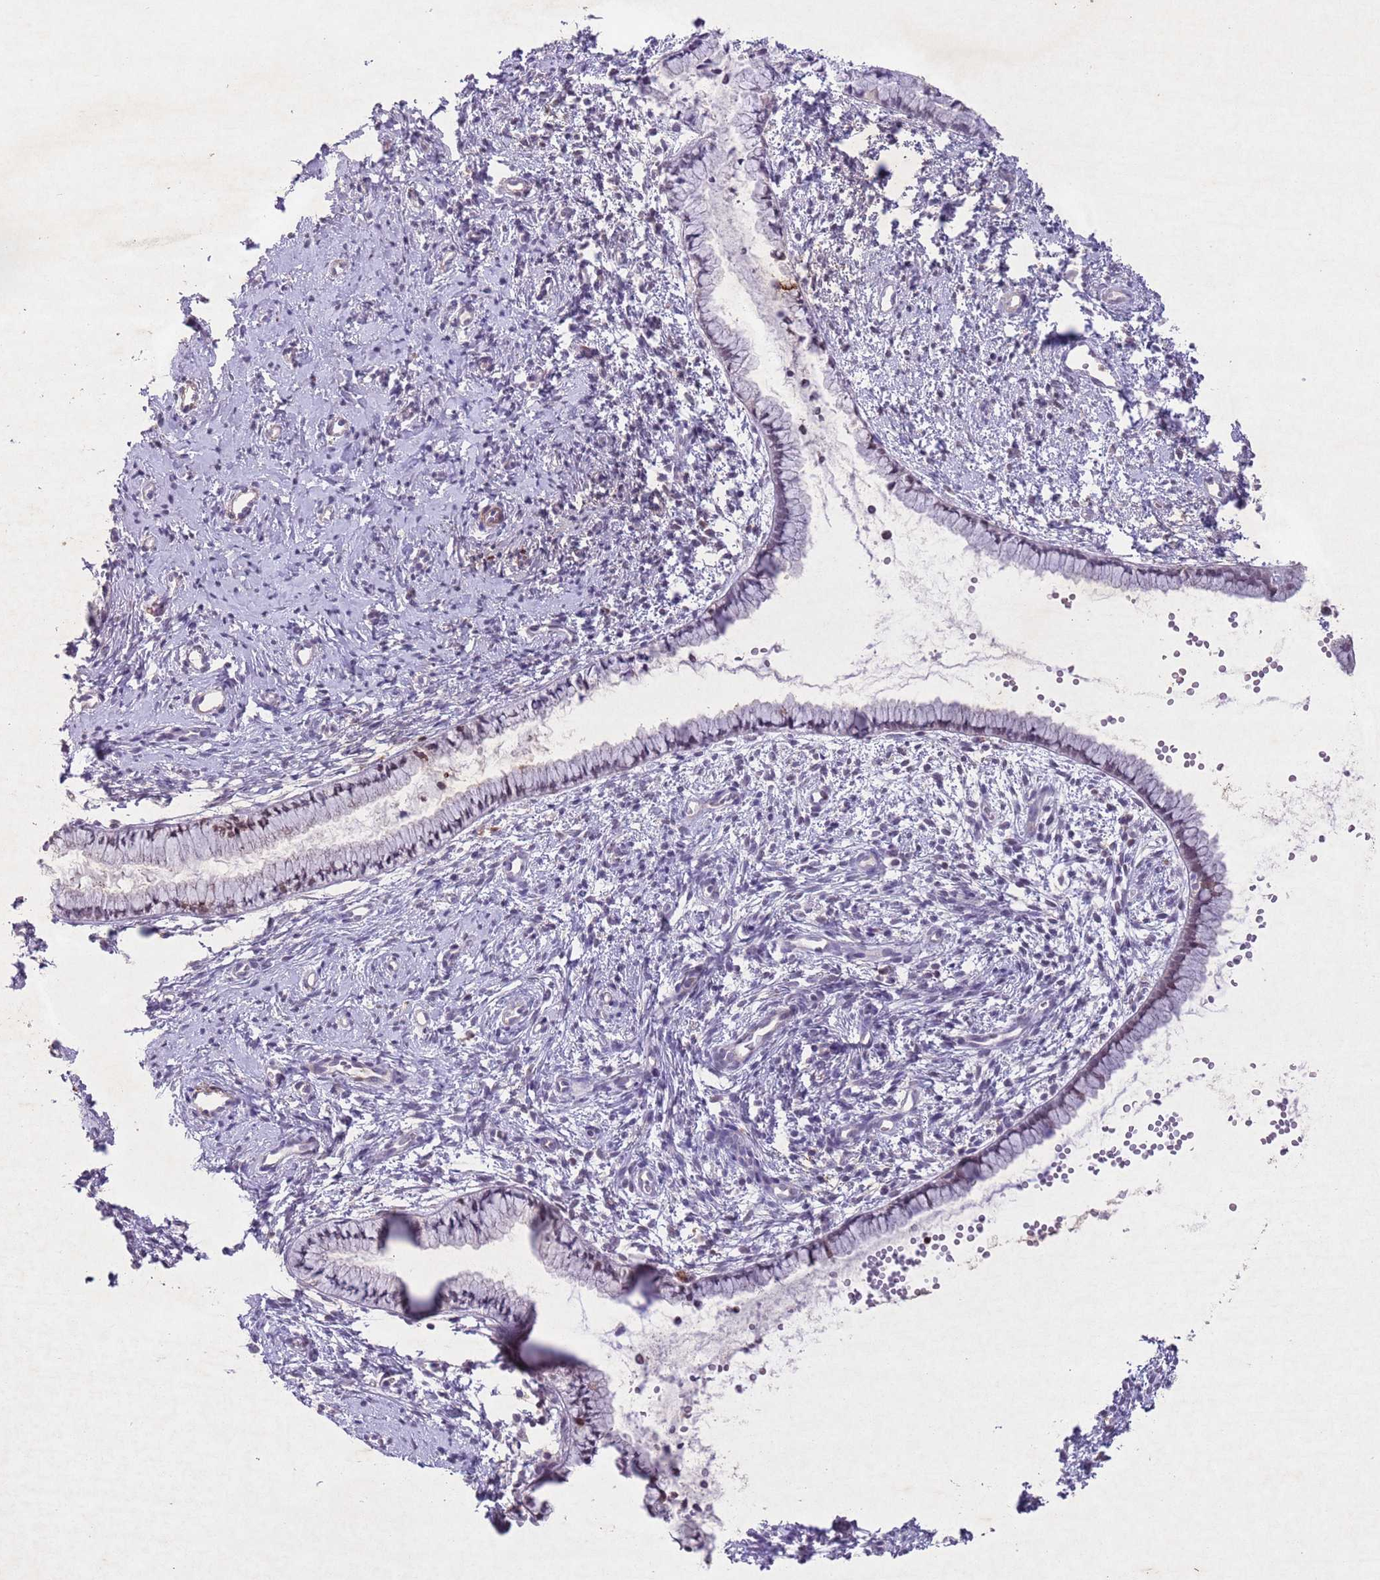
{"staining": {"intensity": "moderate", "quantity": "<25%", "location": "cytoplasmic/membranous"}, "tissue": "cervix", "cell_type": "Glandular cells", "image_type": "normal", "snomed": [{"axis": "morphology", "description": "Normal tissue, NOS"}, {"axis": "topography", "description": "Cervix"}], "caption": "Immunohistochemistry (IHC) (DAB) staining of benign cervix exhibits moderate cytoplasmic/membranous protein positivity in about <25% of glandular cells.", "gene": "CCNI", "patient": {"sex": "female", "age": 57}}